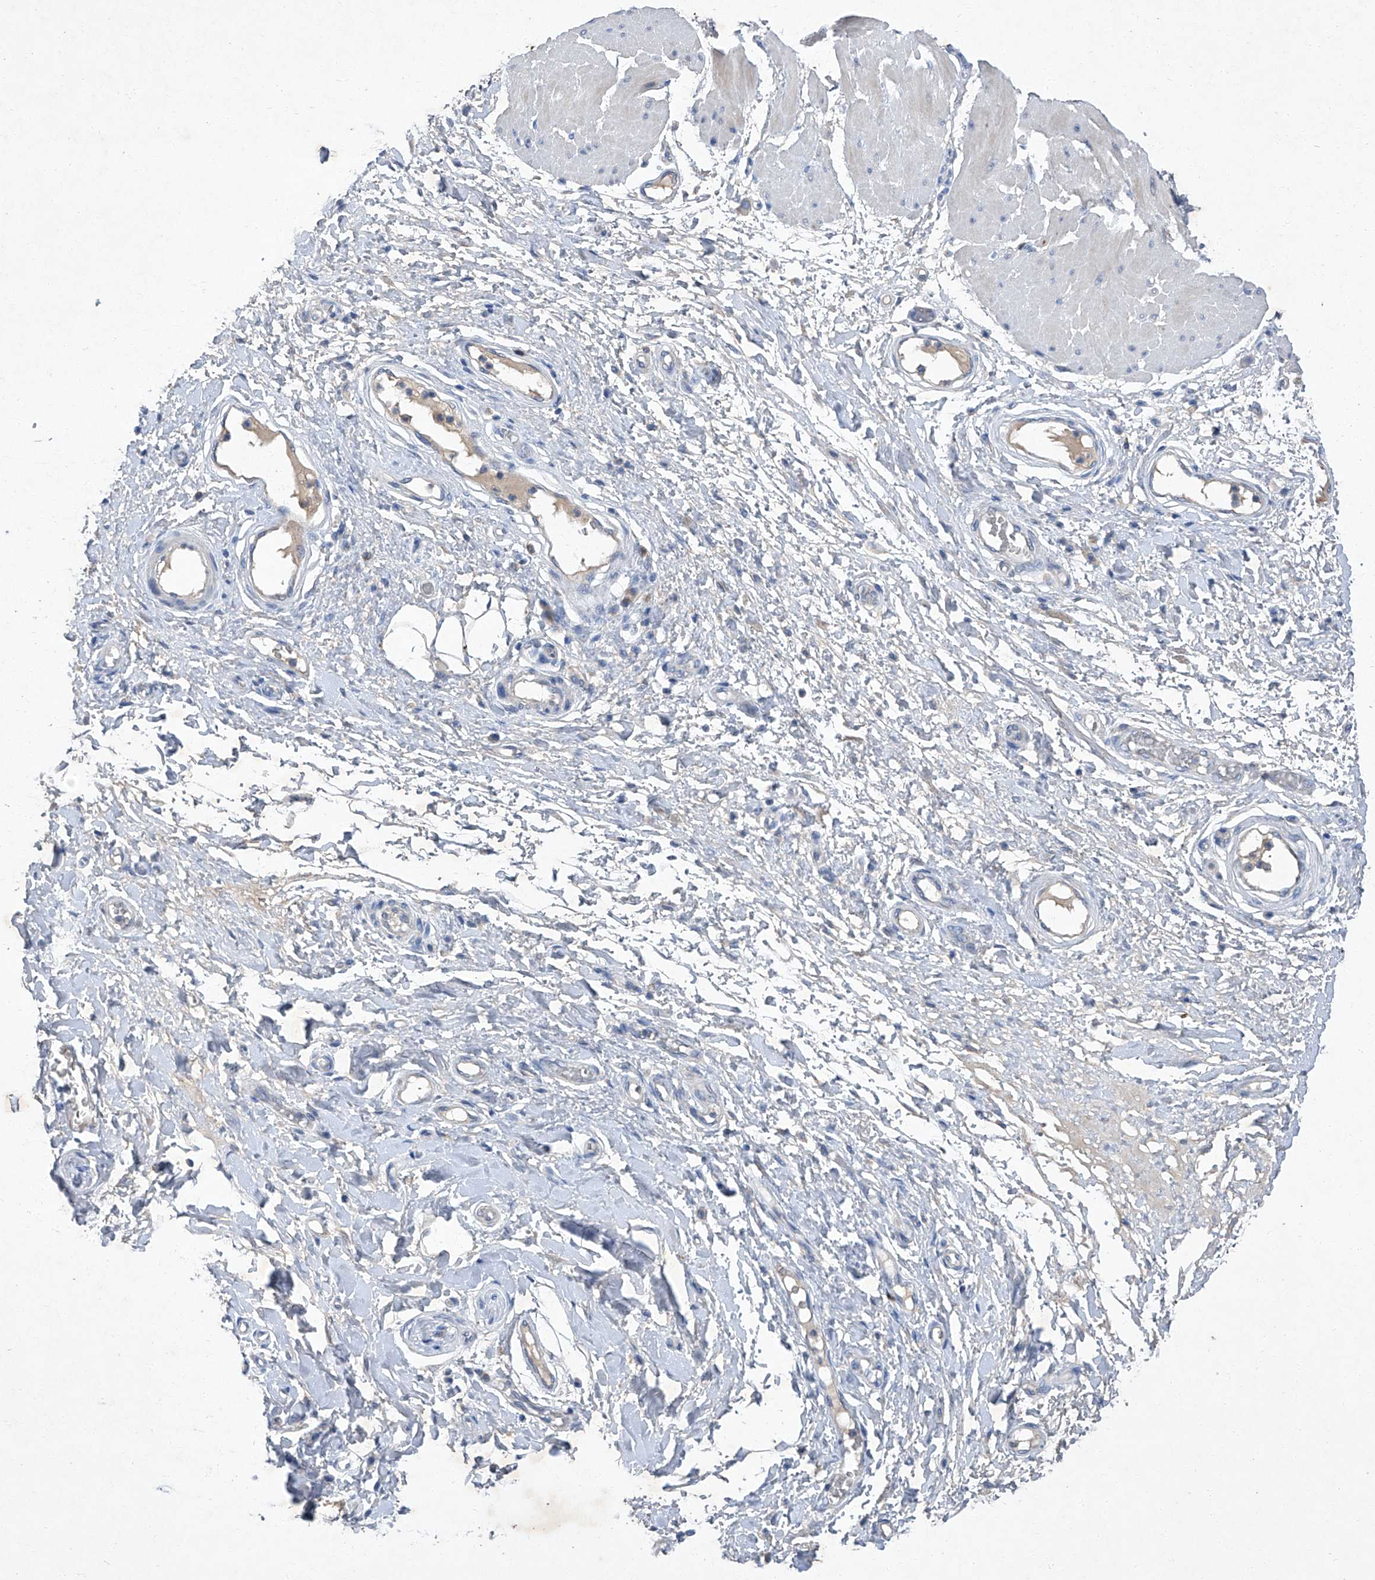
{"staining": {"intensity": "negative", "quantity": "none", "location": "none"}, "tissue": "adipose tissue", "cell_type": "Adipocytes", "image_type": "normal", "snomed": [{"axis": "morphology", "description": "Normal tissue, NOS"}, {"axis": "morphology", "description": "Adenocarcinoma, NOS"}, {"axis": "topography", "description": "Esophagus"}, {"axis": "topography", "description": "Stomach, upper"}, {"axis": "topography", "description": "Peripheral nerve tissue"}], "caption": "Adipocytes are negative for brown protein staining in normal adipose tissue. The staining was performed using DAB (3,3'-diaminobenzidine) to visualize the protein expression in brown, while the nuclei were stained in blue with hematoxylin (Magnification: 20x).", "gene": "SBK2", "patient": {"sex": "male", "age": 62}}